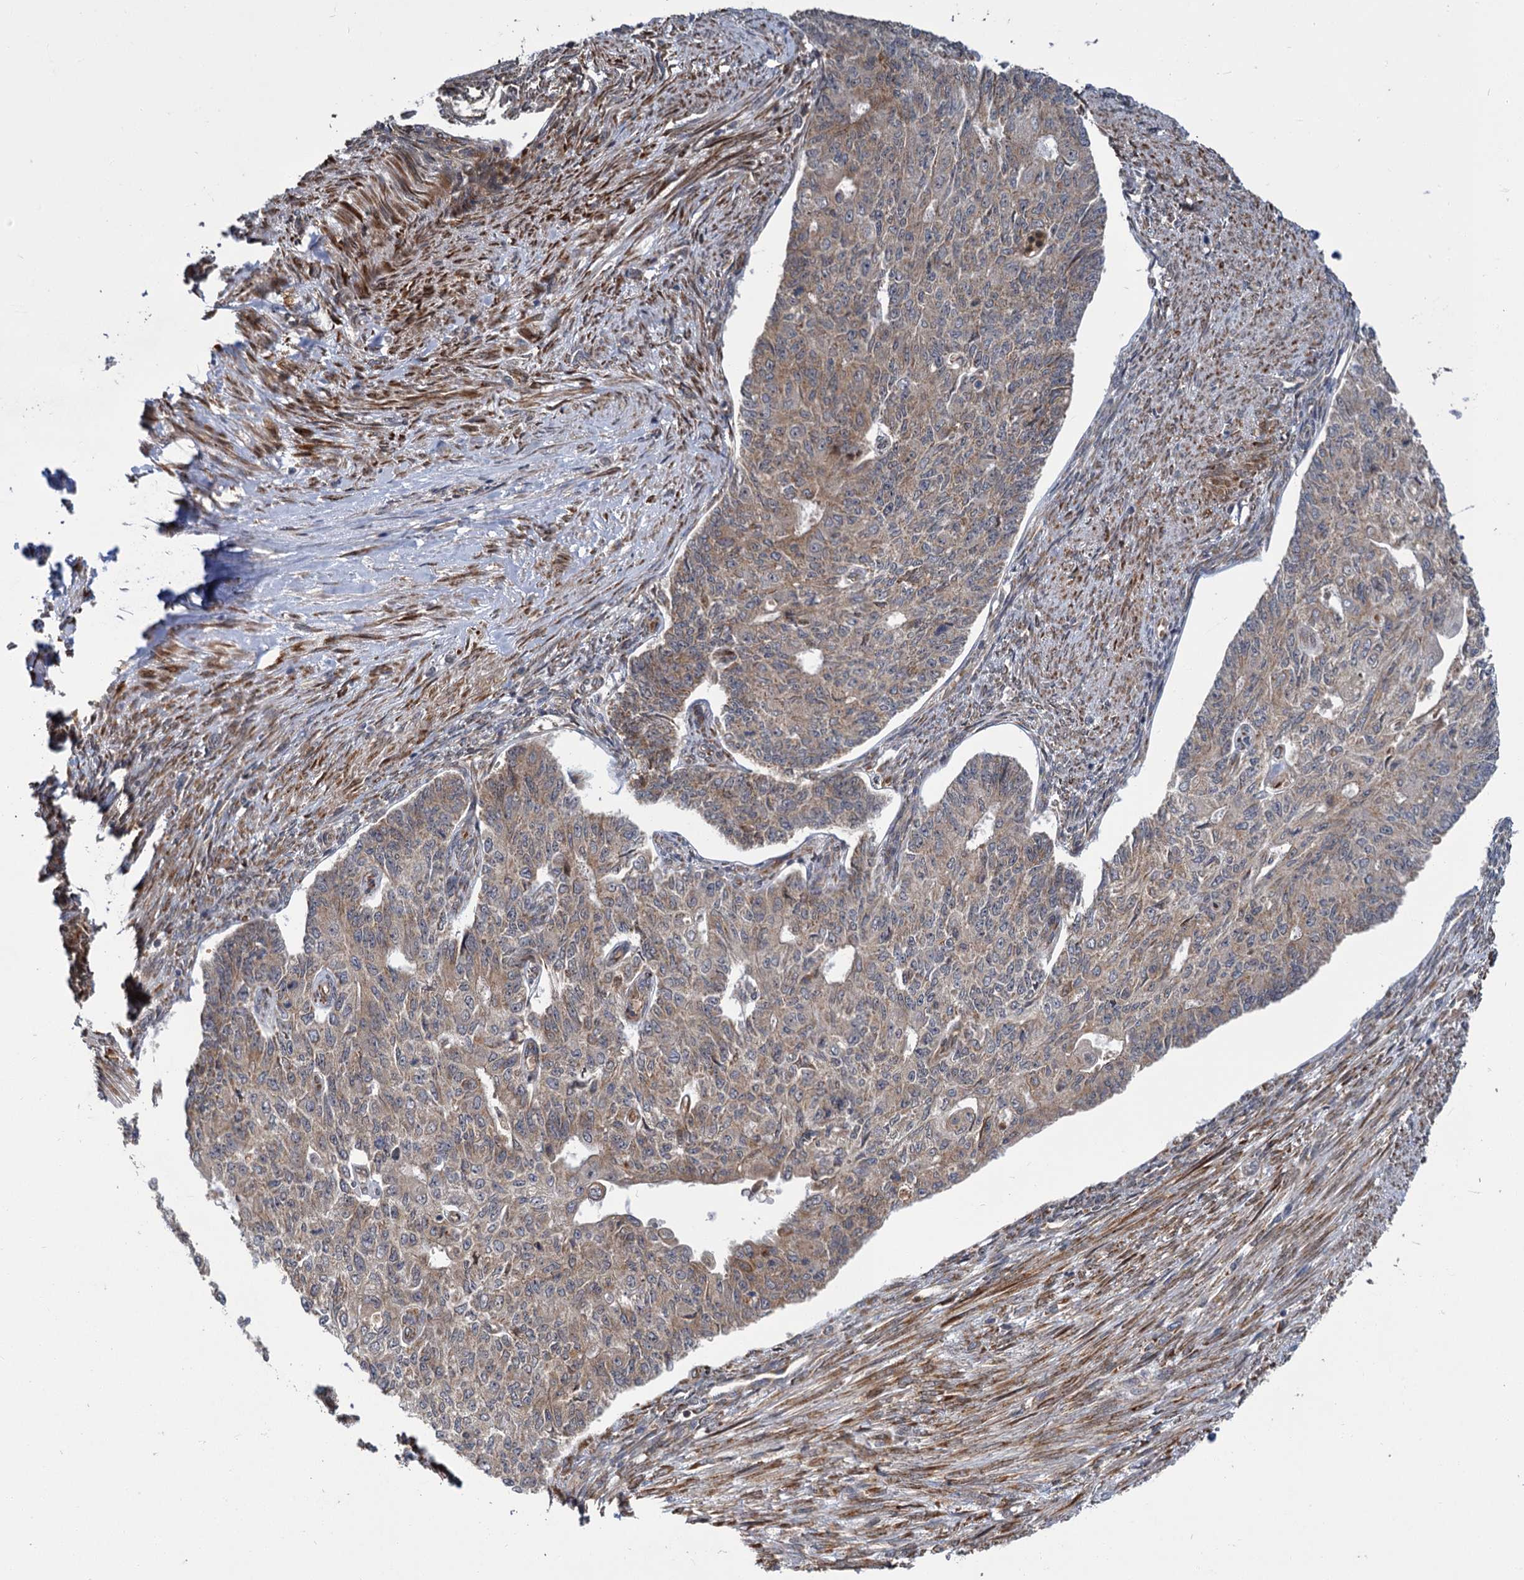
{"staining": {"intensity": "weak", "quantity": ">75%", "location": "cytoplasmic/membranous"}, "tissue": "endometrial cancer", "cell_type": "Tumor cells", "image_type": "cancer", "snomed": [{"axis": "morphology", "description": "Adenocarcinoma, NOS"}, {"axis": "topography", "description": "Endometrium"}], "caption": "High-magnification brightfield microscopy of endometrial cancer (adenocarcinoma) stained with DAB (brown) and counterstained with hematoxylin (blue). tumor cells exhibit weak cytoplasmic/membranous staining is present in approximately>75% of cells.", "gene": "APBA2", "patient": {"sex": "female", "age": 32}}